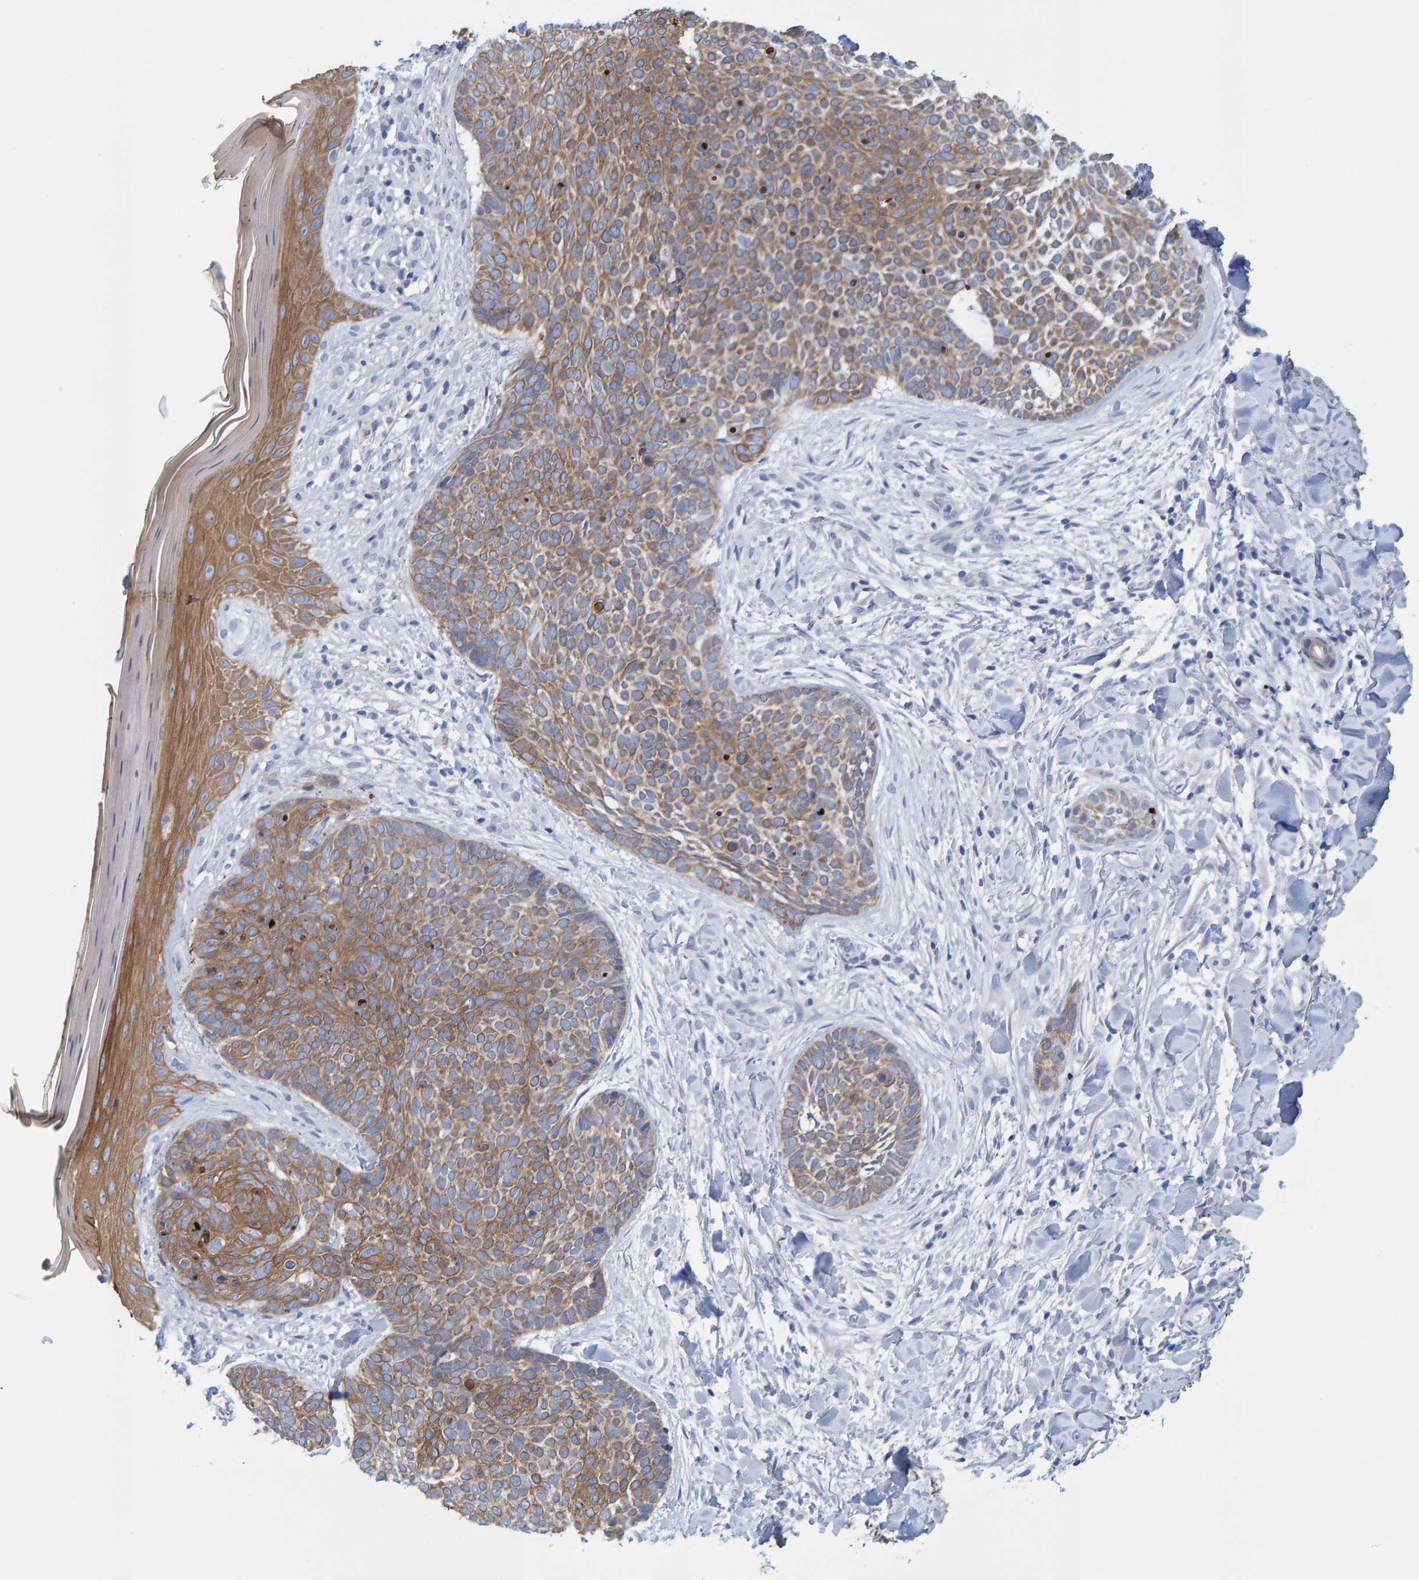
{"staining": {"intensity": "moderate", "quantity": ">75%", "location": "cytoplasmic/membranous"}, "tissue": "skin cancer", "cell_type": "Tumor cells", "image_type": "cancer", "snomed": [{"axis": "morphology", "description": "Normal tissue, NOS"}, {"axis": "morphology", "description": "Basal cell carcinoma"}, {"axis": "topography", "description": "Skin"}], "caption": "Immunohistochemical staining of human skin cancer shows medium levels of moderate cytoplasmic/membranous protein positivity in about >75% of tumor cells. The staining was performed using DAB, with brown indicating positive protein expression. Nuclei are stained blue with hematoxylin.", "gene": "JAKMIP3", "patient": {"sex": "male", "age": 67}}